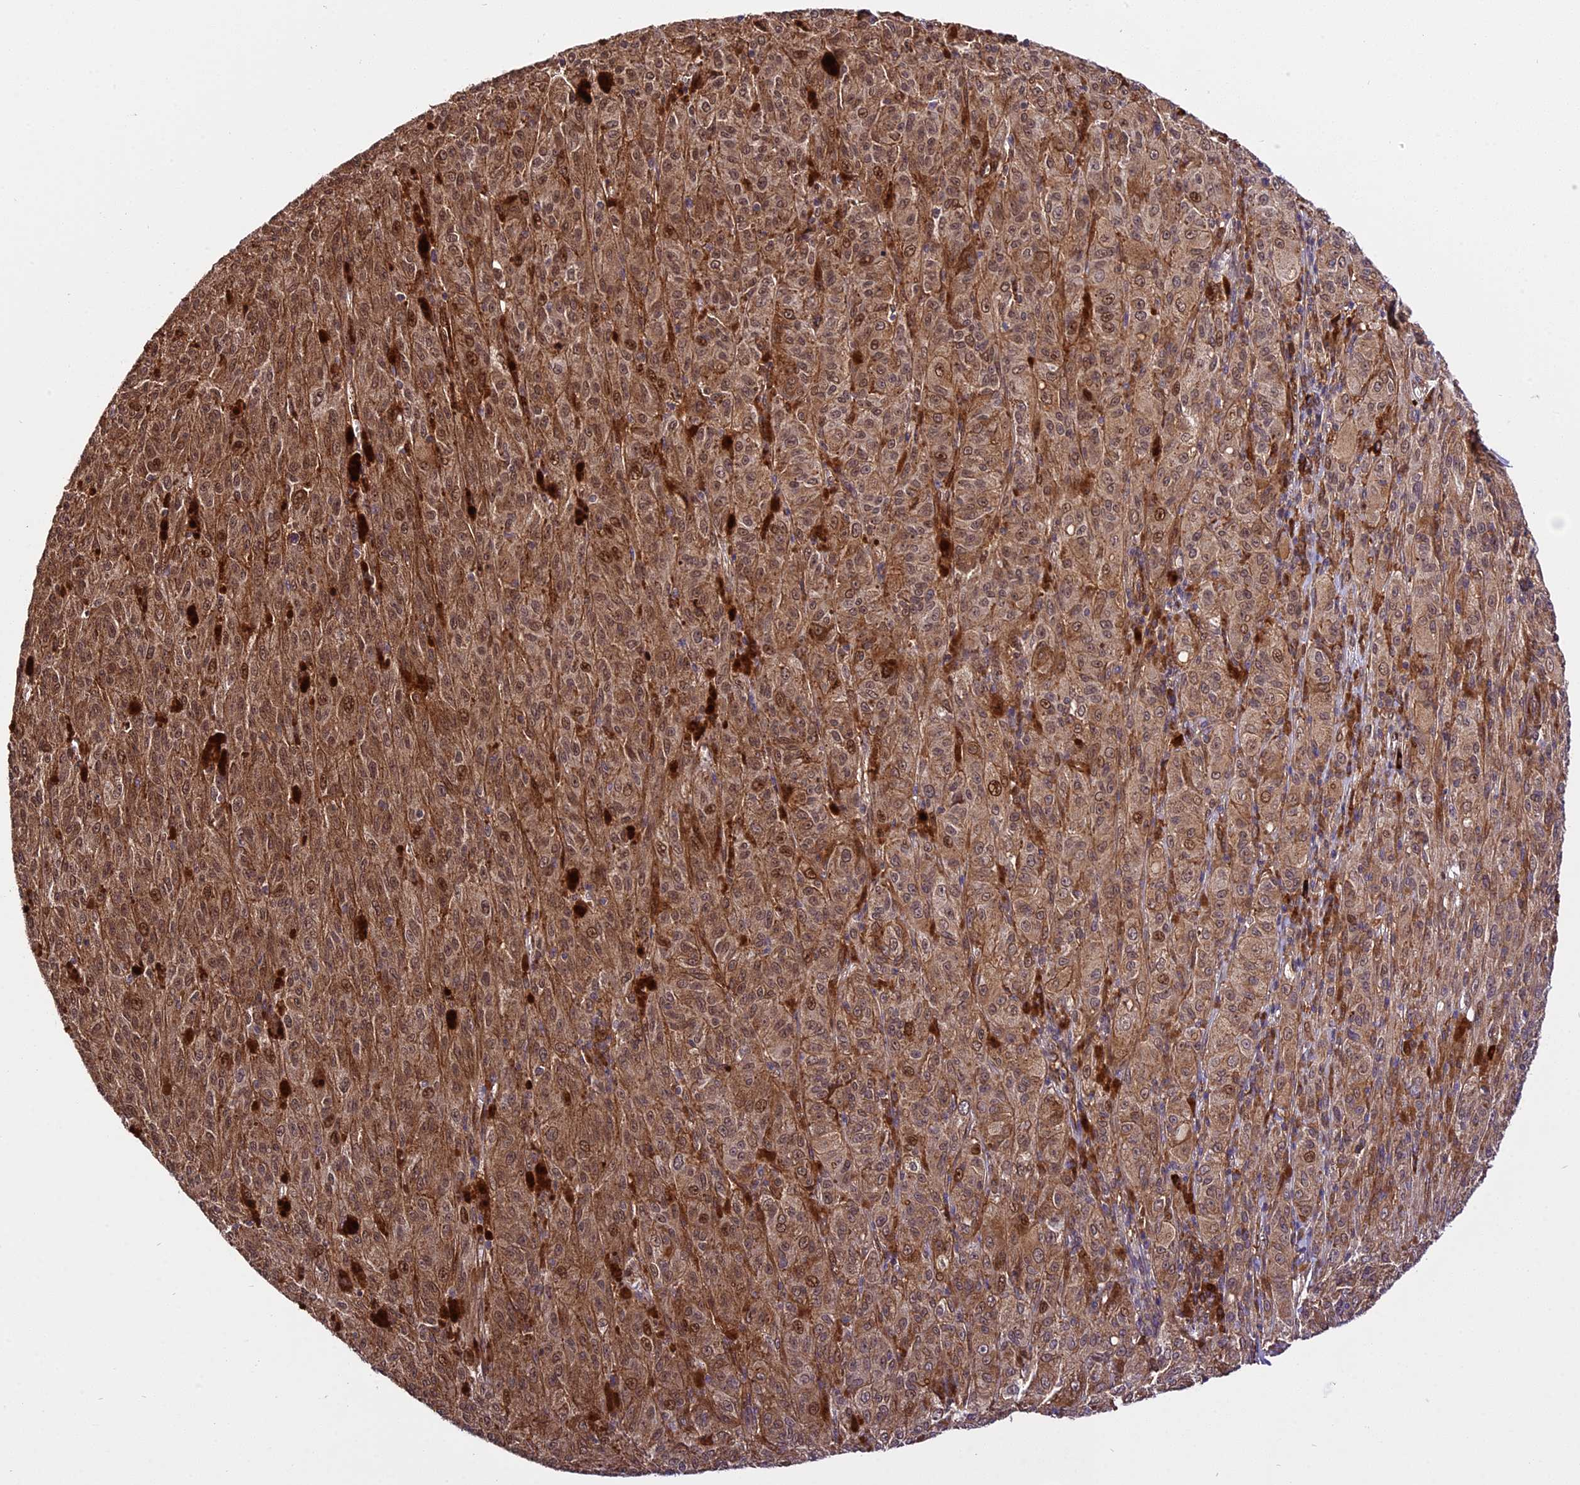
{"staining": {"intensity": "weak", "quantity": "25%-75%", "location": "cytoplasmic/membranous,nuclear"}, "tissue": "melanoma", "cell_type": "Tumor cells", "image_type": "cancer", "snomed": [{"axis": "morphology", "description": "Malignant melanoma, NOS"}, {"axis": "topography", "description": "Skin"}], "caption": "The micrograph demonstrates staining of melanoma, revealing weak cytoplasmic/membranous and nuclear protein staining (brown color) within tumor cells. The staining is performed using DAB (3,3'-diaminobenzidine) brown chromogen to label protein expression. The nuclei are counter-stained blue using hematoxylin.", "gene": "HERPUD1", "patient": {"sex": "female", "age": 52}}